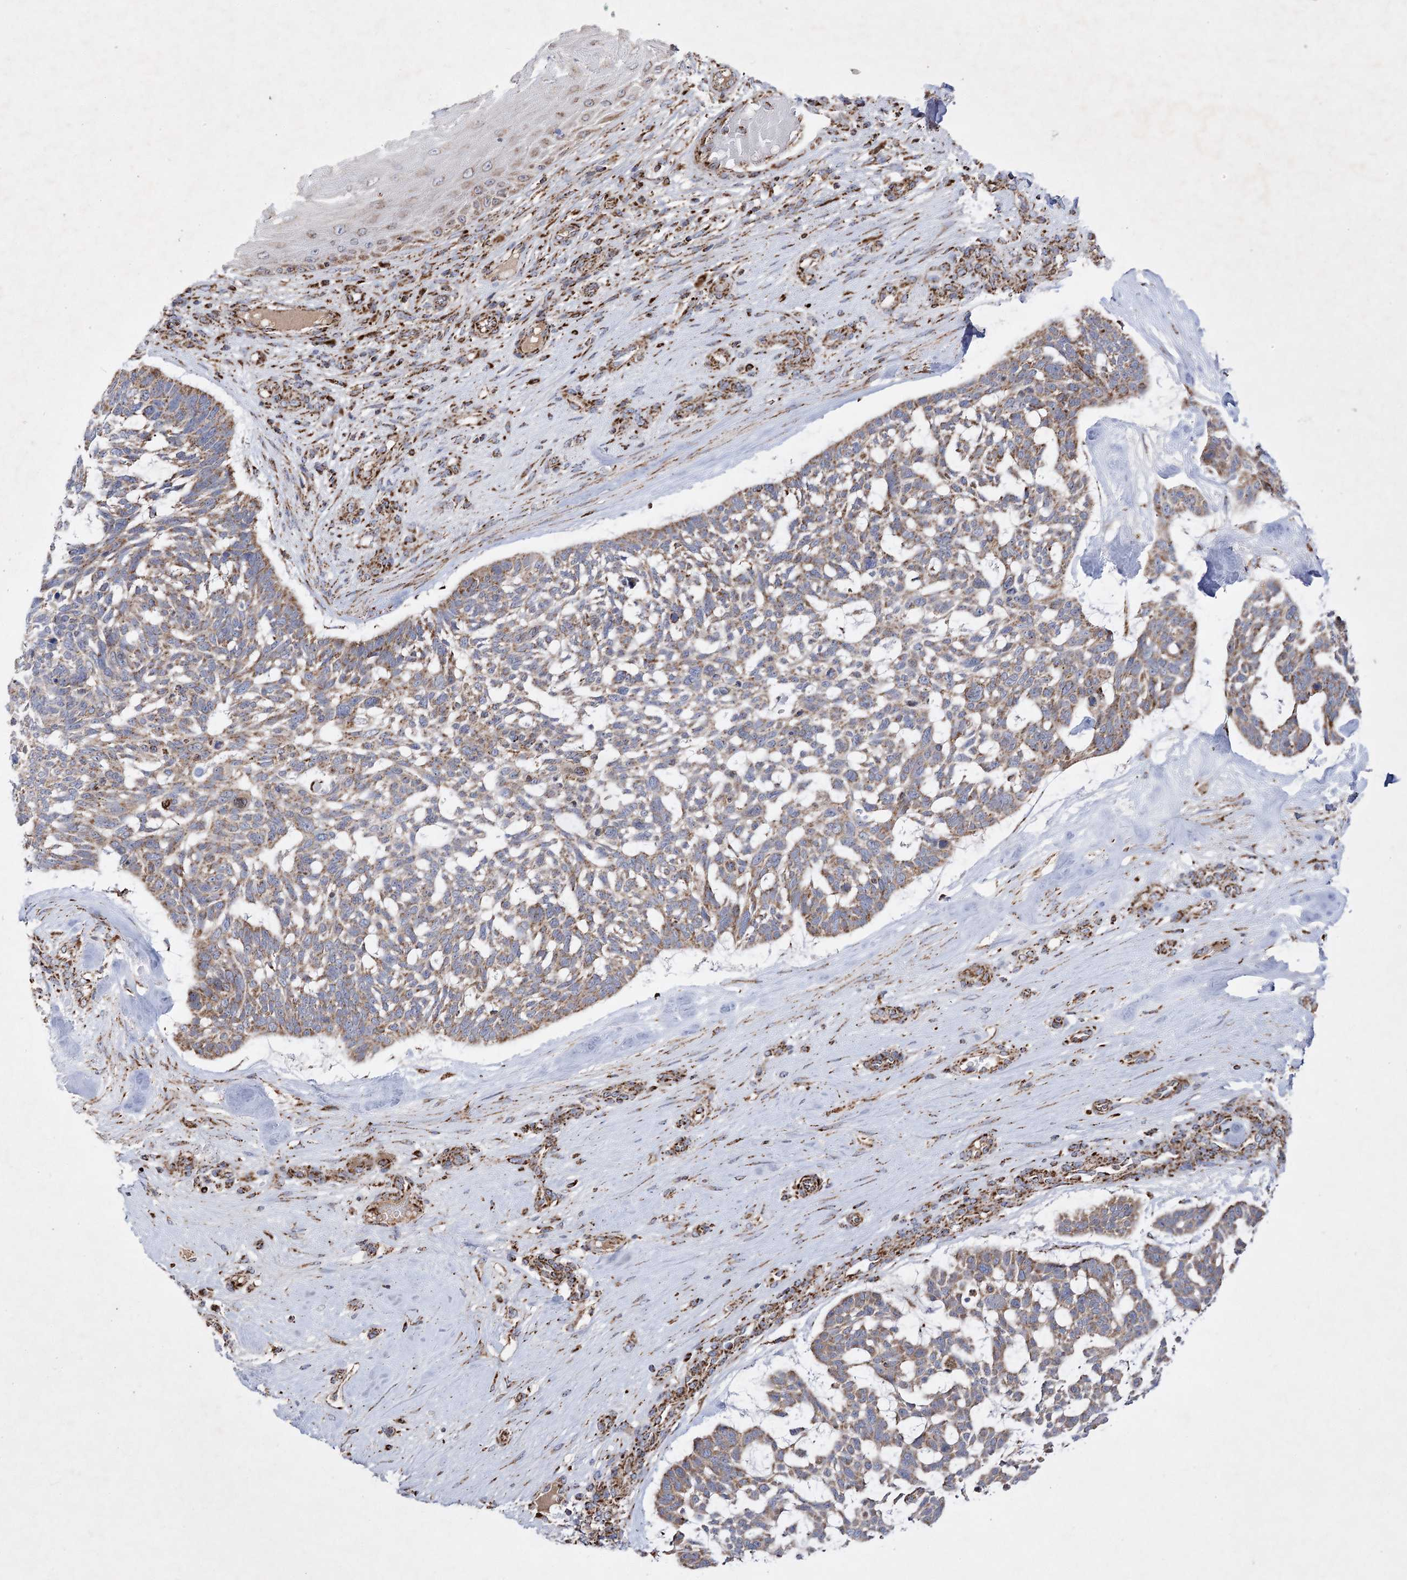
{"staining": {"intensity": "moderate", "quantity": ">75%", "location": "cytoplasmic/membranous"}, "tissue": "skin cancer", "cell_type": "Tumor cells", "image_type": "cancer", "snomed": [{"axis": "morphology", "description": "Basal cell carcinoma"}, {"axis": "topography", "description": "Skin"}], "caption": "Brown immunohistochemical staining in human skin basal cell carcinoma reveals moderate cytoplasmic/membranous staining in about >75% of tumor cells. (brown staining indicates protein expression, while blue staining denotes nuclei).", "gene": "ASNSD1", "patient": {"sex": "male", "age": 88}}